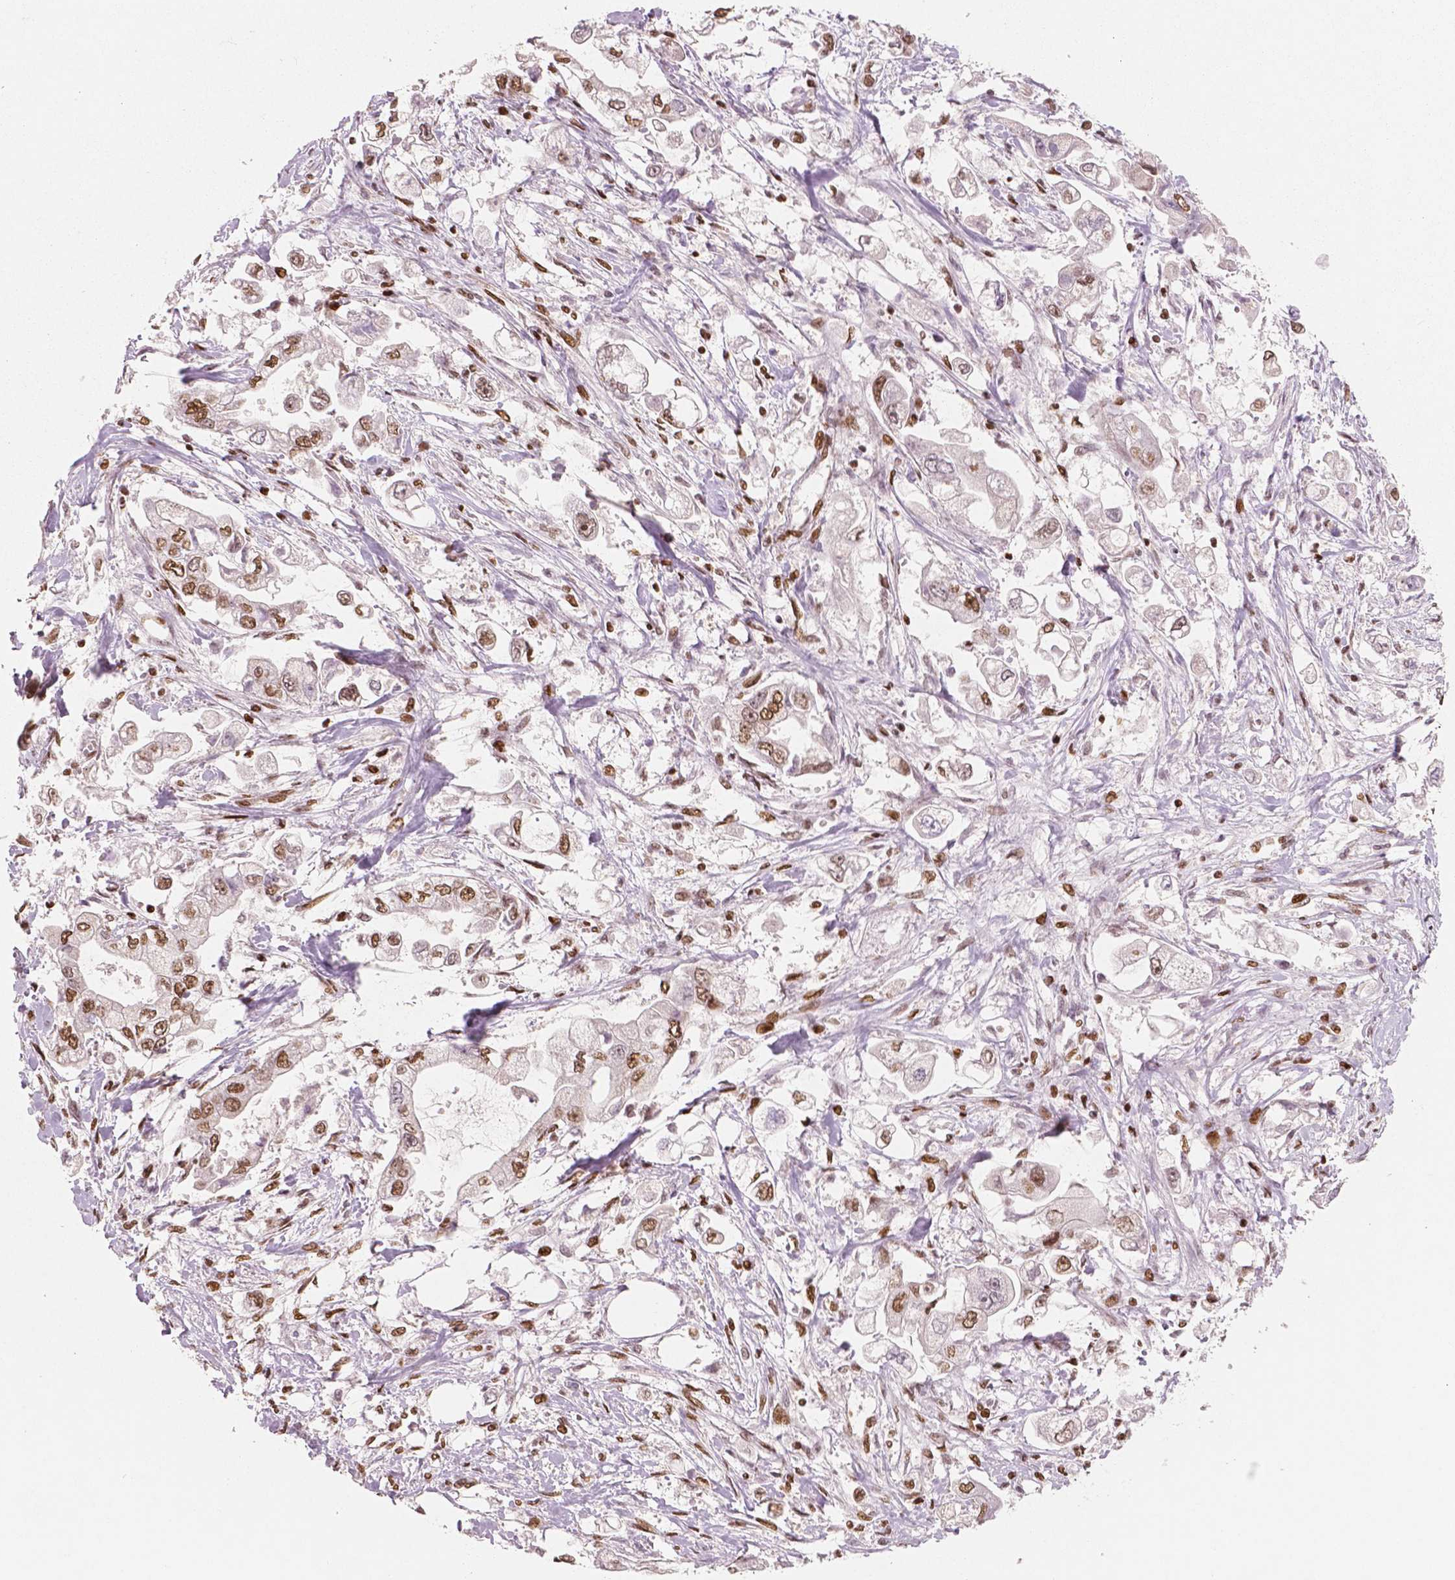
{"staining": {"intensity": "moderate", "quantity": ">75%", "location": "nuclear"}, "tissue": "stomach cancer", "cell_type": "Tumor cells", "image_type": "cancer", "snomed": [{"axis": "morphology", "description": "Adenocarcinoma, NOS"}, {"axis": "topography", "description": "Stomach"}], "caption": "This is an image of immunohistochemistry staining of stomach adenocarcinoma, which shows moderate positivity in the nuclear of tumor cells.", "gene": "BRD4", "patient": {"sex": "male", "age": 62}}